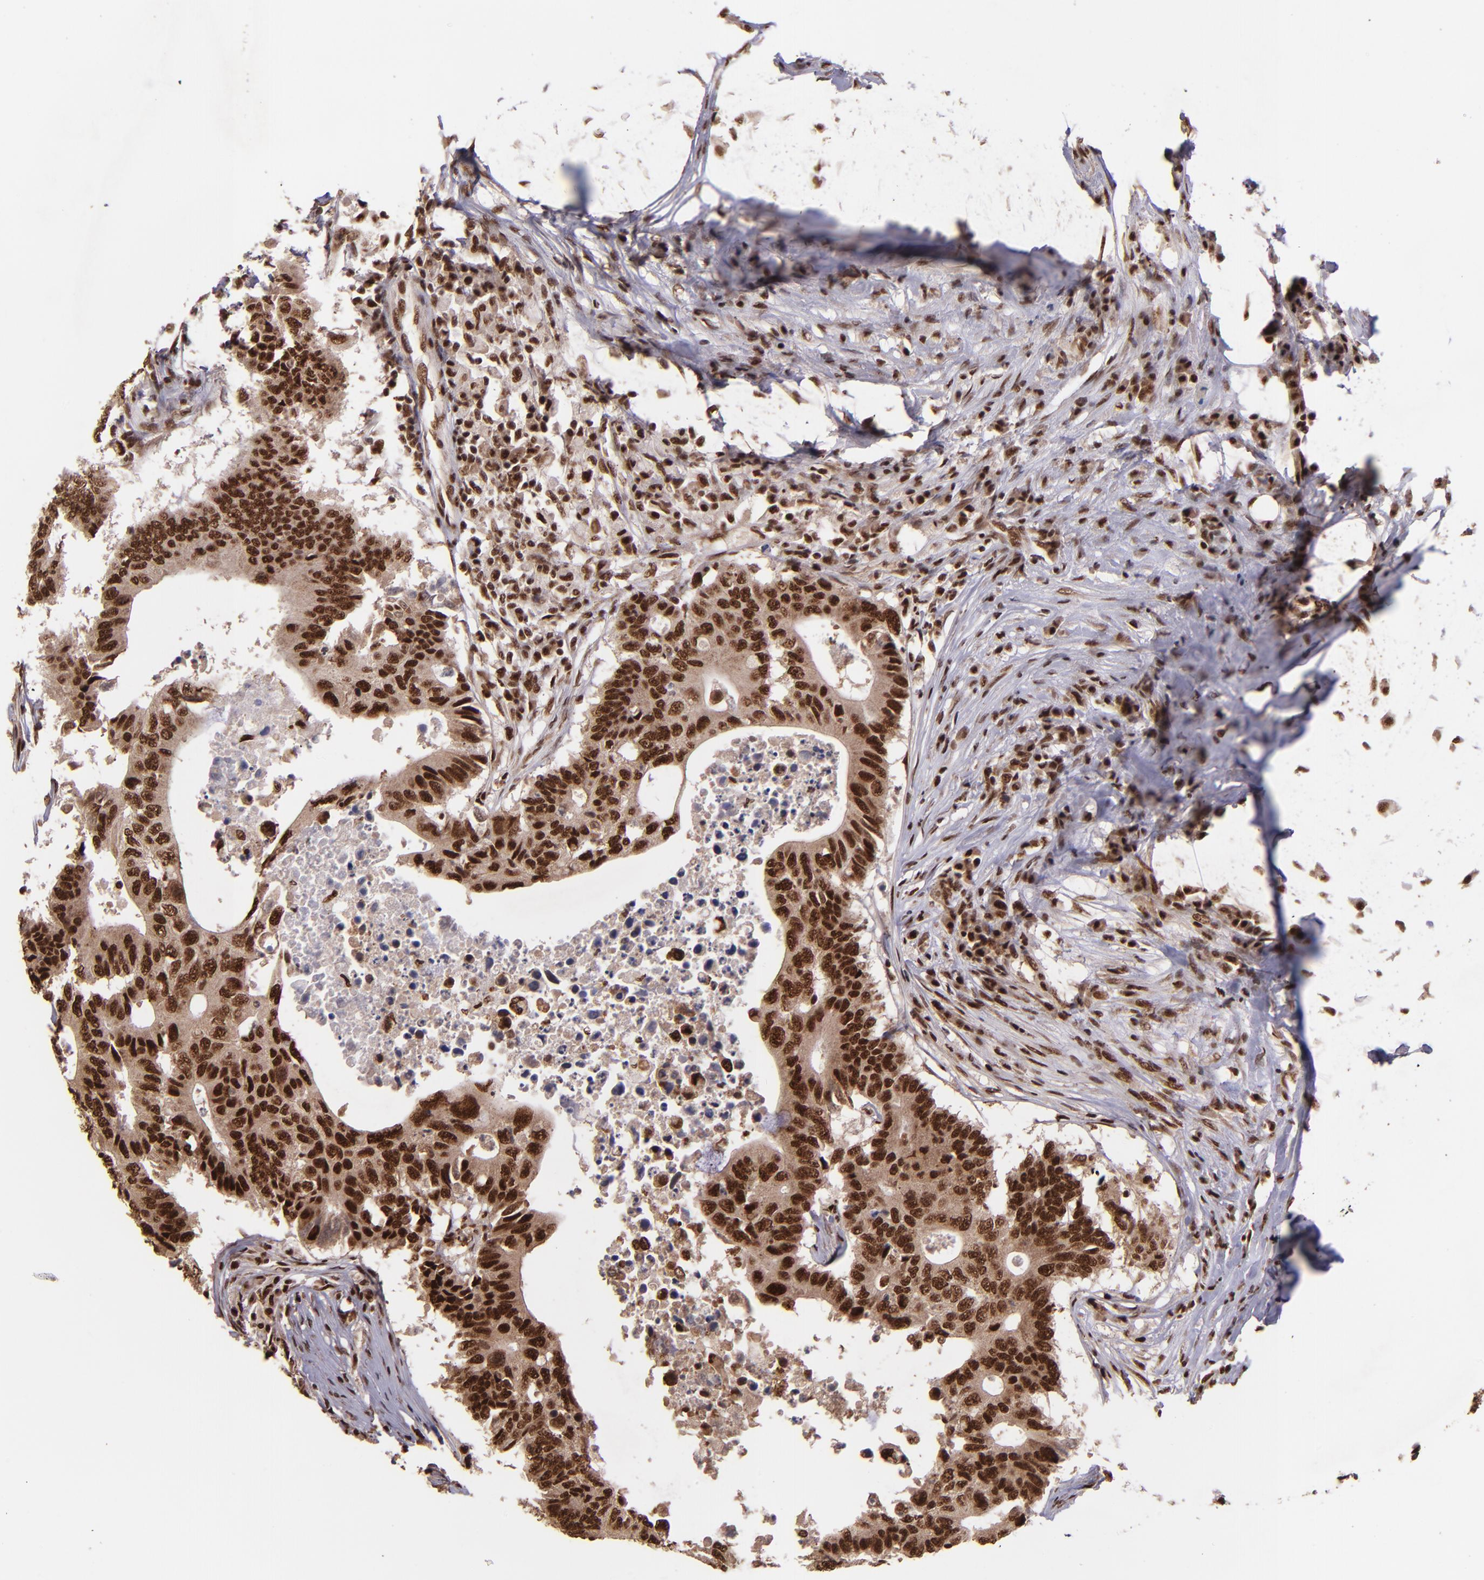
{"staining": {"intensity": "strong", "quantity": ">75%", "location": "nuclear"}, "tissue": "colorectal cancer", "cell_type": "Tumor cells", "image_type": "cancer", "snomed": [{"axis": "morphology", "description": "Adenocarcinoma, NOS"}, {"axis": "topography", "description": "Colon"}], "caption": "DAB immunohistochemical staining of colorectal adenocarcinoma exhibits strong nuclear protein staining in about >75% of tumor cells.", "gene": "PQBP1", "patient": {"sex": "male", "age": 71}}